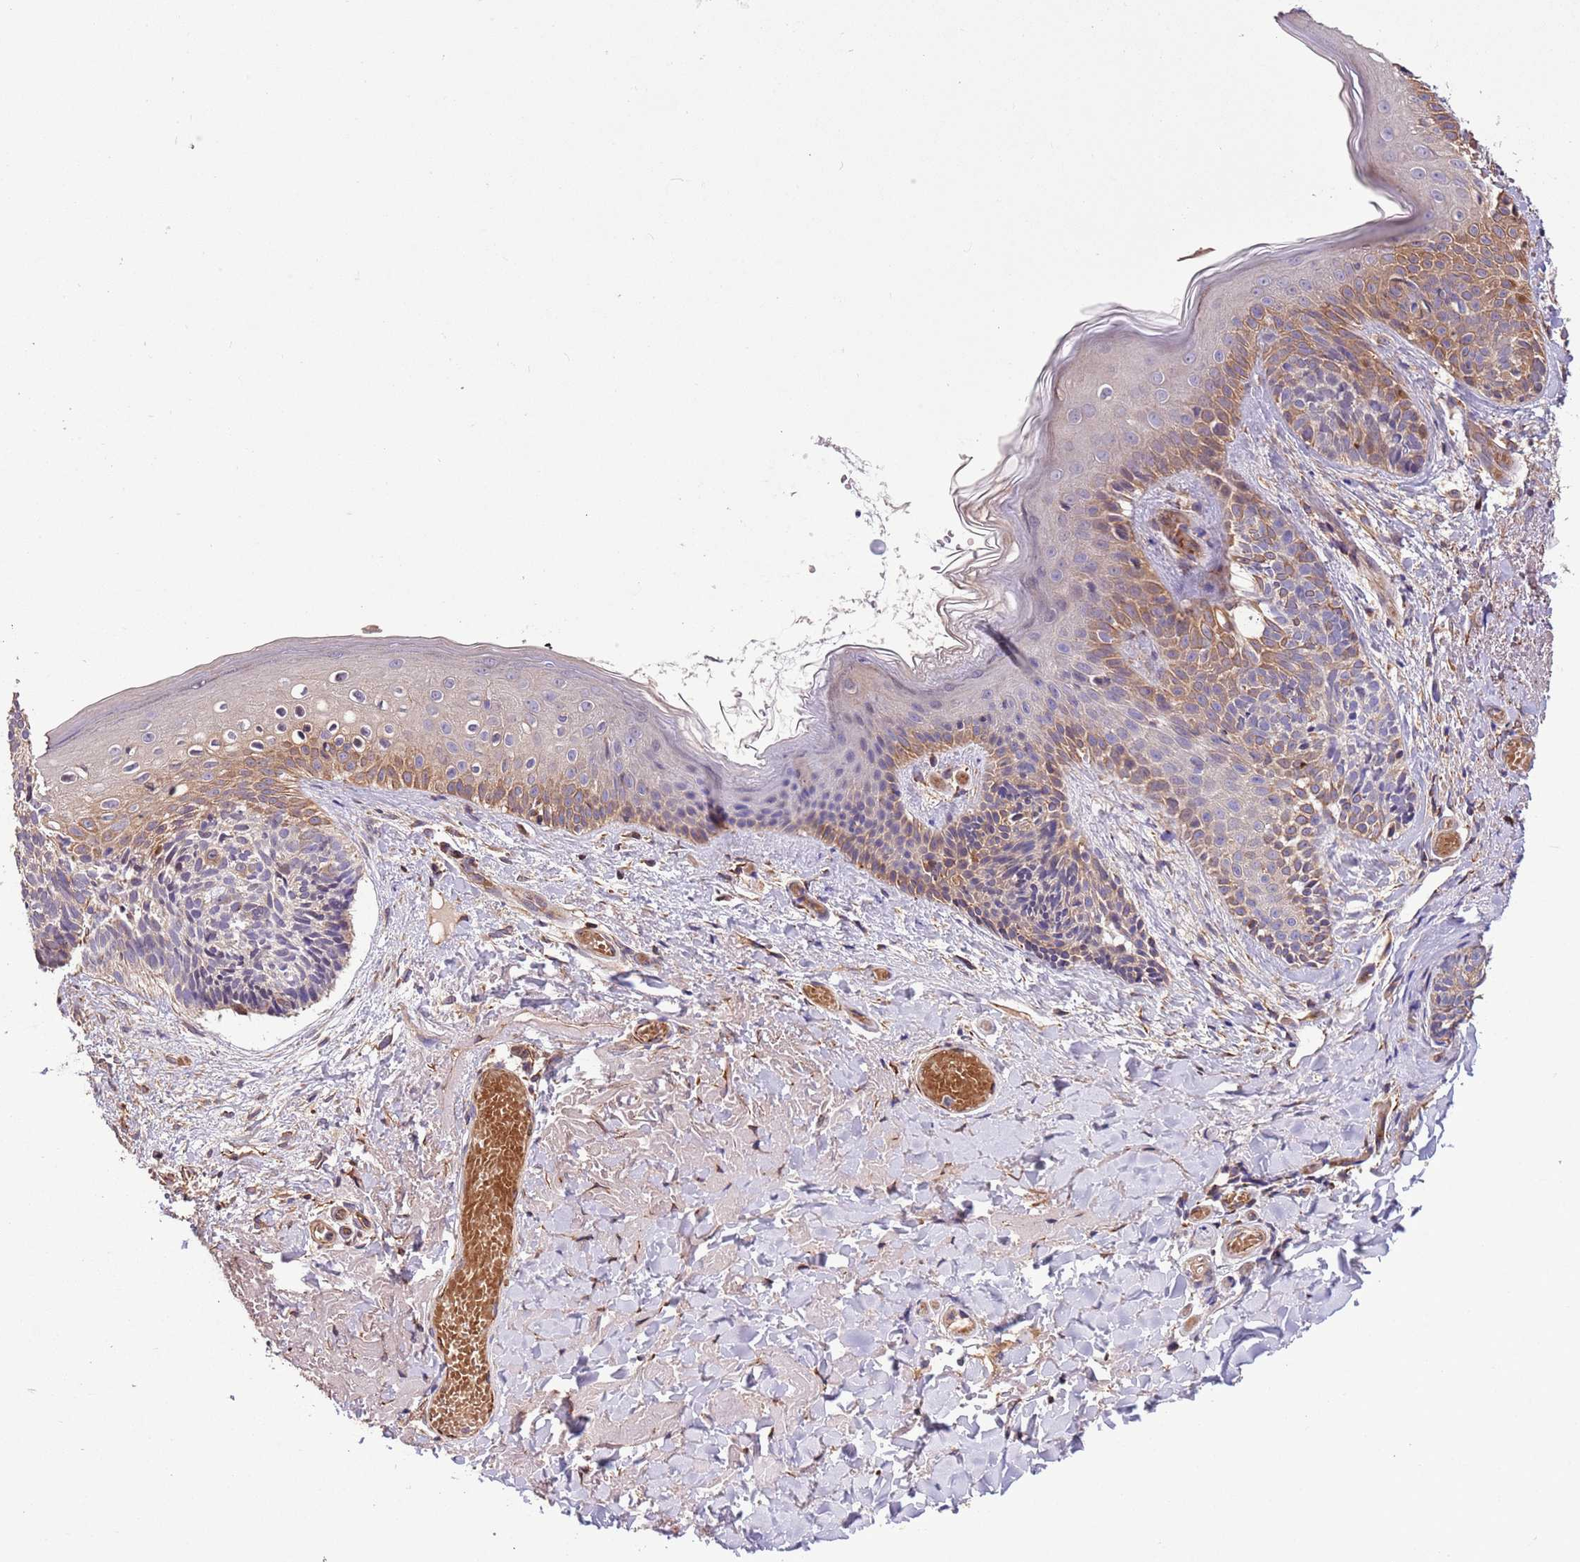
{"staining": {"intensity": "negative", "quantity": "none", "location": "none"}, "tissue": "skin cancer", "cell_type": "Tumor cells", "image_type": "cancer", "snomed": [{"axis": "morphology", "description": "Basal cell carcinoma"}, {"axis": "topography", "description": "Skin"}], "caption": "High power microscopy histopathology image of an immunohistochemistry photomicrograph of basal cell carcinoma (skin), revealing no significant positivity in tumor cells.", "gene": "FAM89B", "patient": {"sex": "male", "age": 84}}